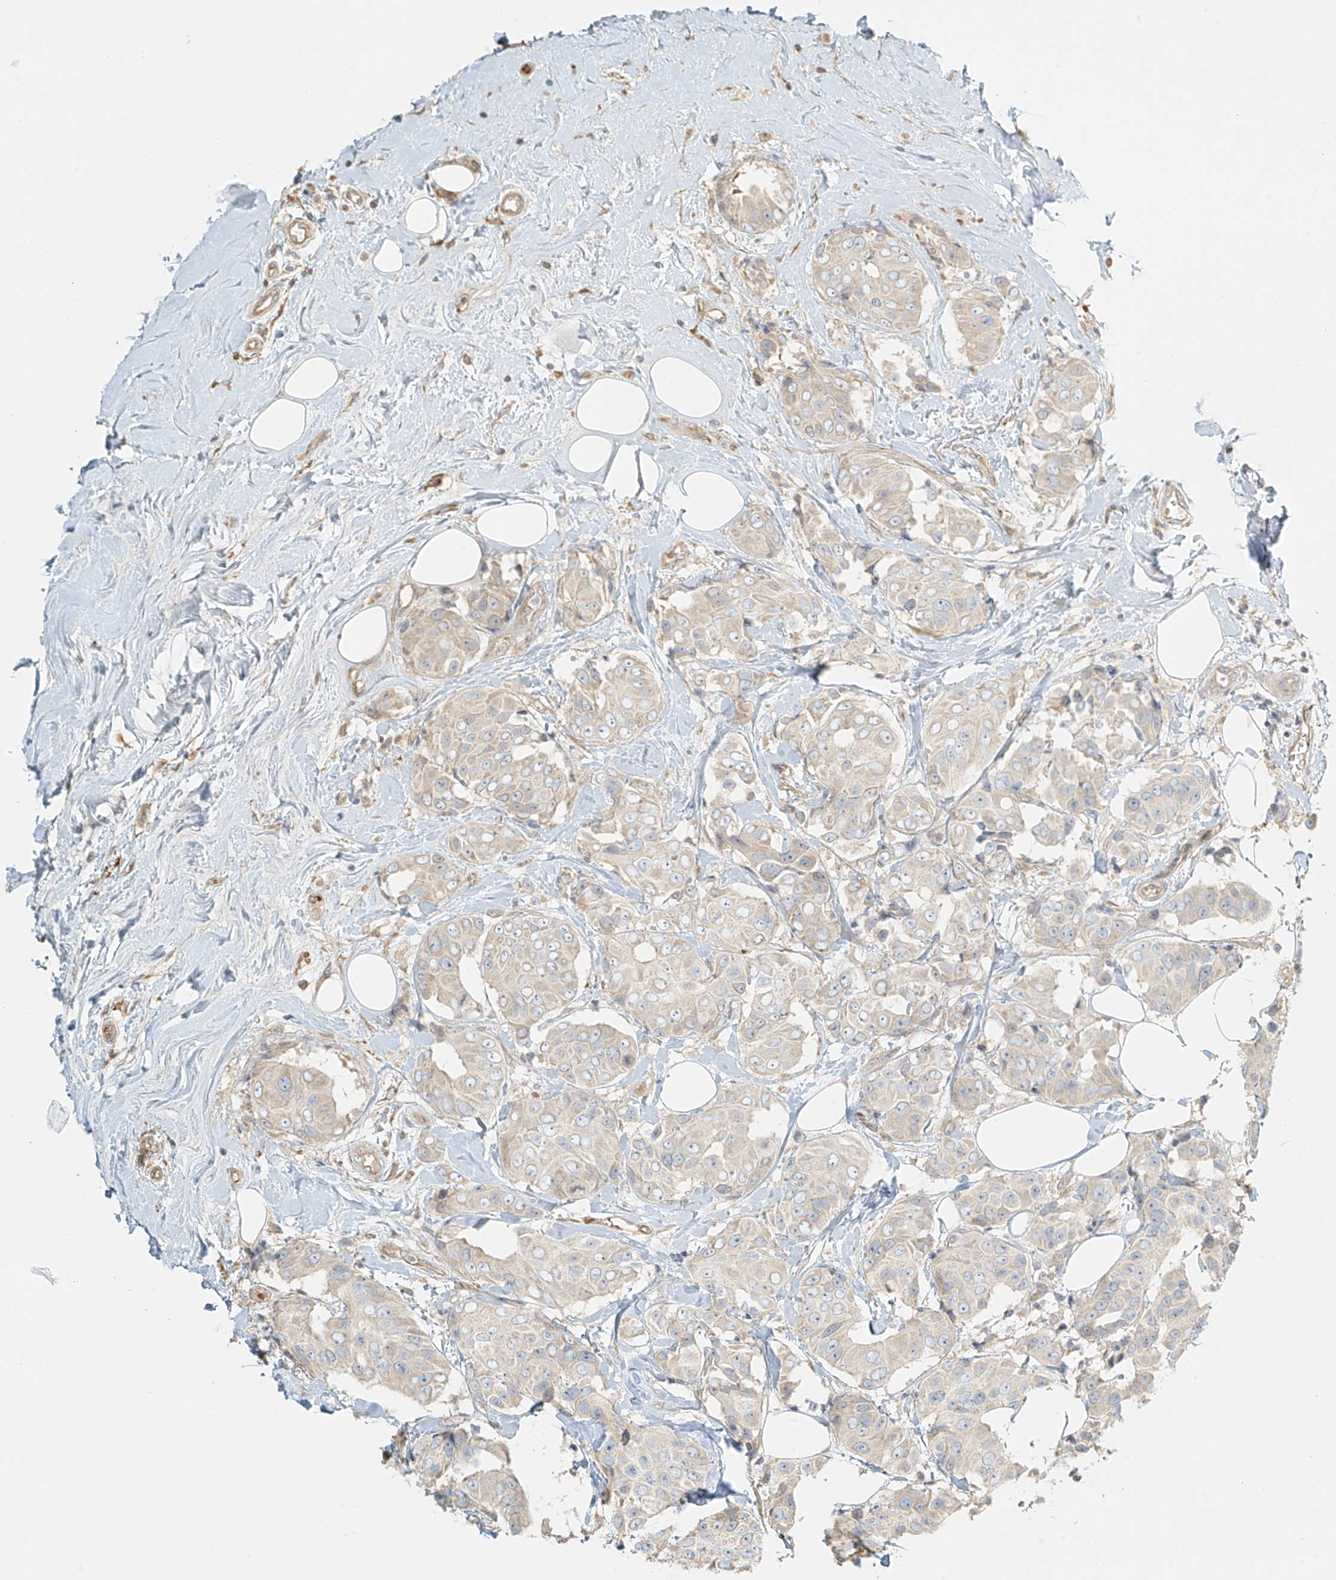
{"staining": {"intensity": "negative", "quantity": "none", "location": "none"}, "tissue": "breast cancer", "cell_type": "Tumor cells", "image_type": "cancer", "snomed": [{"axis": "morphology", "description": "Normal tissue, NOS"}, {"axis": "morphology", "description": "Duct carcinoma"}, {"axis": "topography", "description": "Breast"}], "caption": "High magnification brightfield microscopy of breast cancer (invasive ductal carcinoma) stained with DAB (brown) and counterstained with hematoxylin (blue): tumor cells show no significant expression. (Immunohistochemistry, brightfield microscopy, high magnification).", "gene": "UPK1B", "patient": {"sex": "female", "age": 39}}